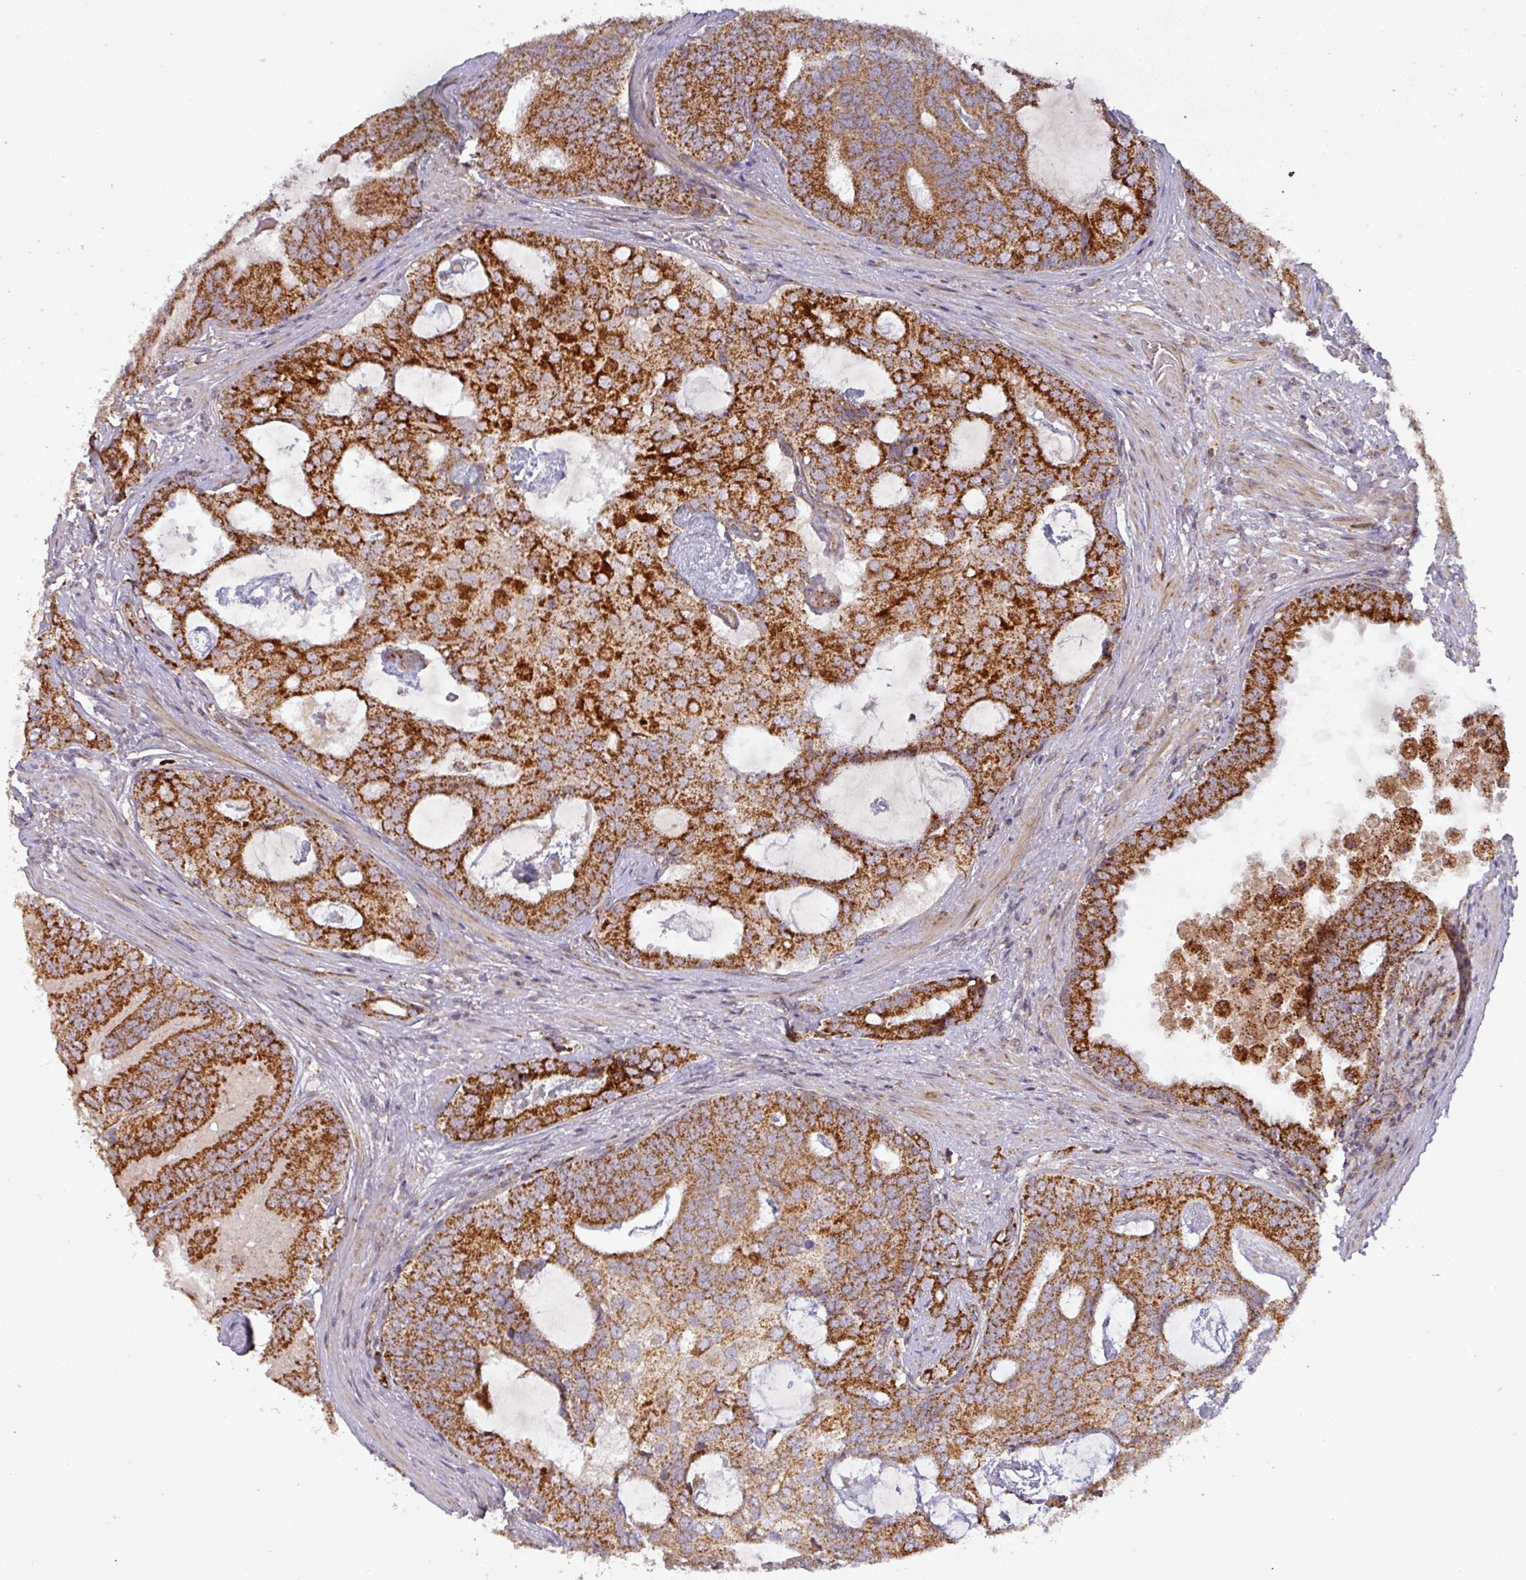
{"staining": {"intensity": "strong", "quantity": ">75%", "location": "cytoplasmic/membranous"}, "tissue": "prostate cancer", "cell_type": "Tumor cells", "image_type": "cancer", "snomed": [{"axis": "morphology", "description": "Adenocarcinoma, High grade"}, {"axis": "topography", "description": "Prostate"}], "caption": "Protein expression analysis of prostate adenocarcinoma (high-grade) displays strong cytoplasmic/membranous expression in approximately >75% of tumor cells. The staining is performed using DAB (3,3'-diaminobenzidine) brown chromogen to label protein expression. The nuclei are counter-stained blue using hematoxylin.", "gene": "GPD2", "patient": {"sex": "male", "age": 55}}